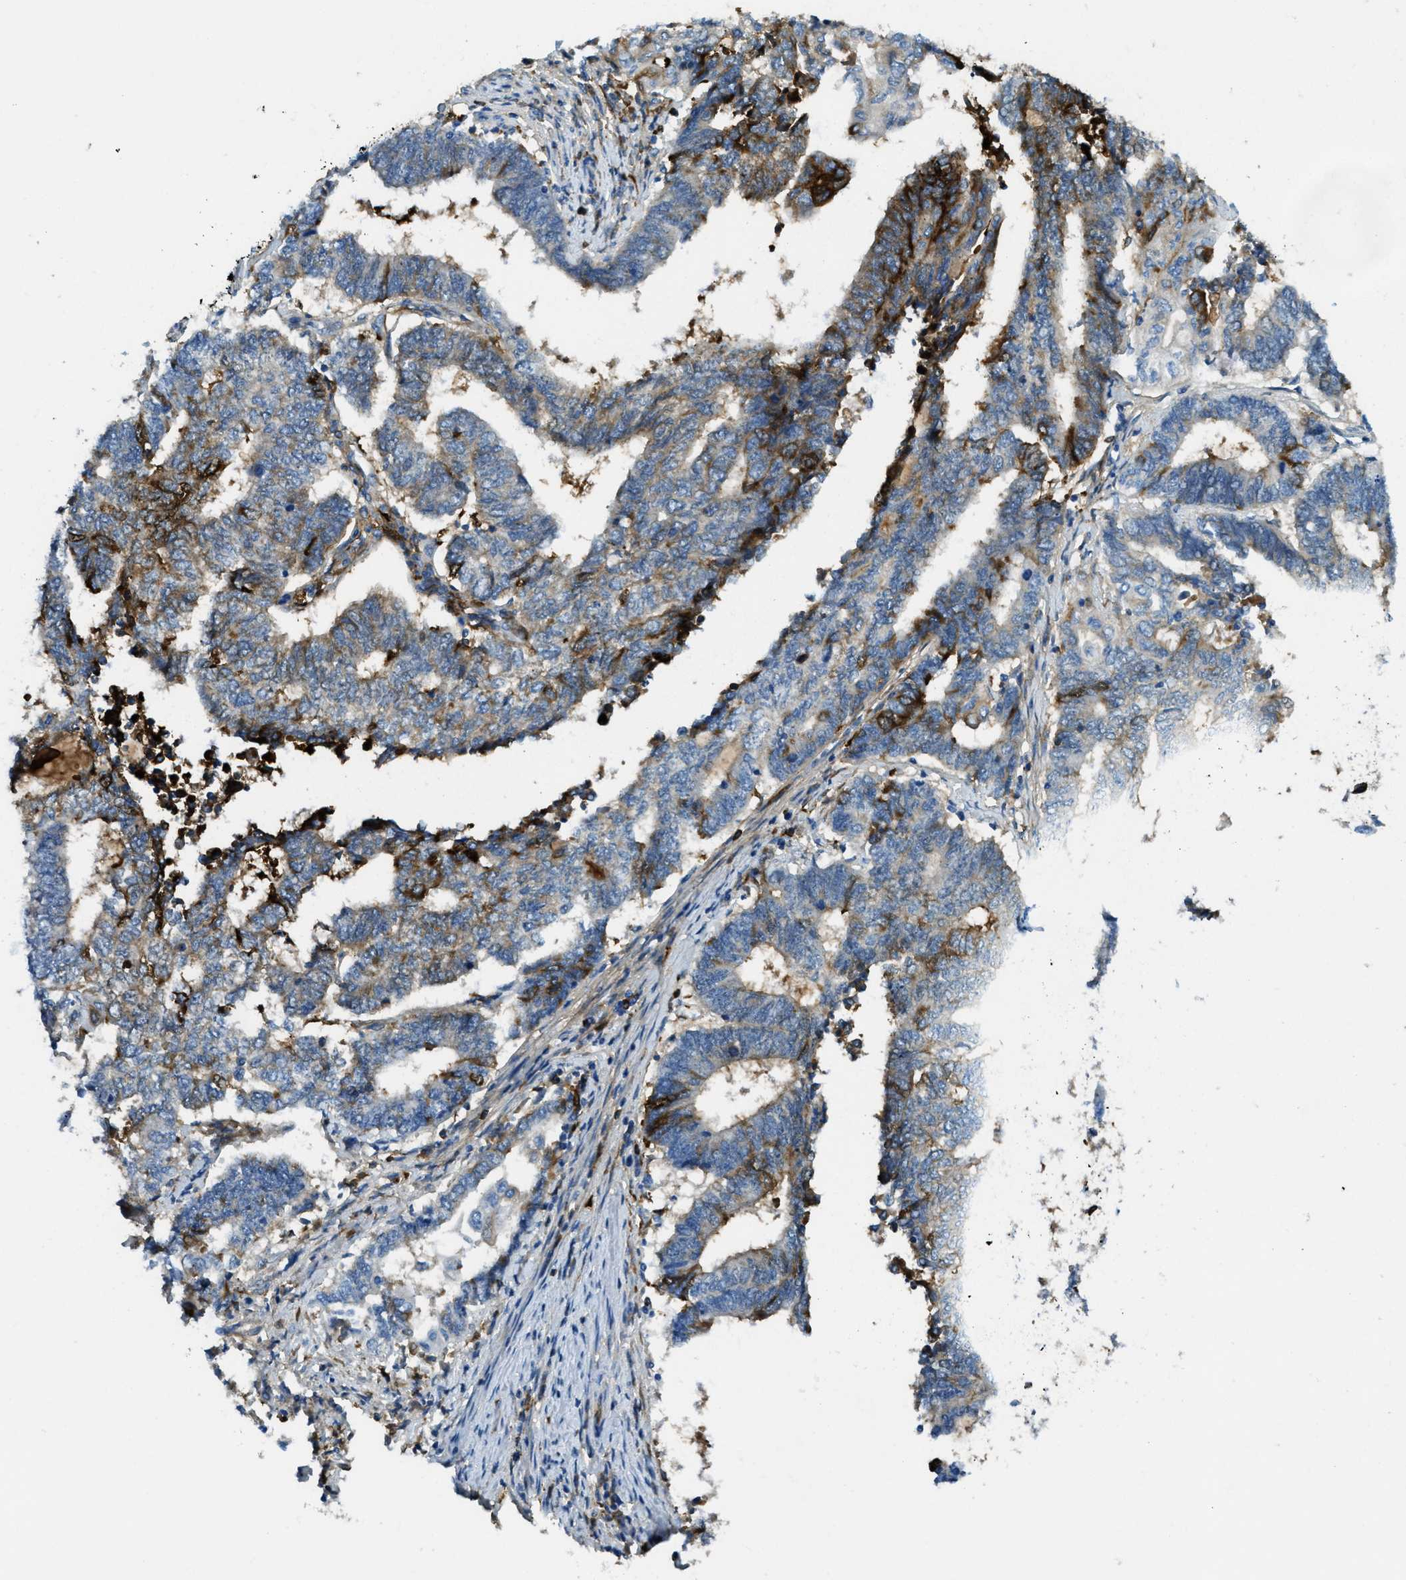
{"staining": {"intensity": "moderate", "quantity": "<25%", "location": "cytoplasmic/membranous"}, "tissue": "endometrial cancer", "cell_type": "Tumor cells", "image_type": "cancer", "snomed": [{"axis": "morphology", "description": "Adenocarcinoma, NOS"}, {"axis": "topography", "description": "Uterus"}, {"axis": "topography", "description": "Endometrium"}], "caption": "Immunohistochemical staining of endometrial cancer demonstrates low levels of moderate cytoplasmic/membranous staining in approximately <25% of tumor cells. The staining is performed using DAB (3,3'-diaminobenzidine) brown chromogen to label protein expression. The nuclei are counter-stained blue using hematoxylin.", "gene": "TRIM59", "patient": {"sex": "female", "age": 70}}